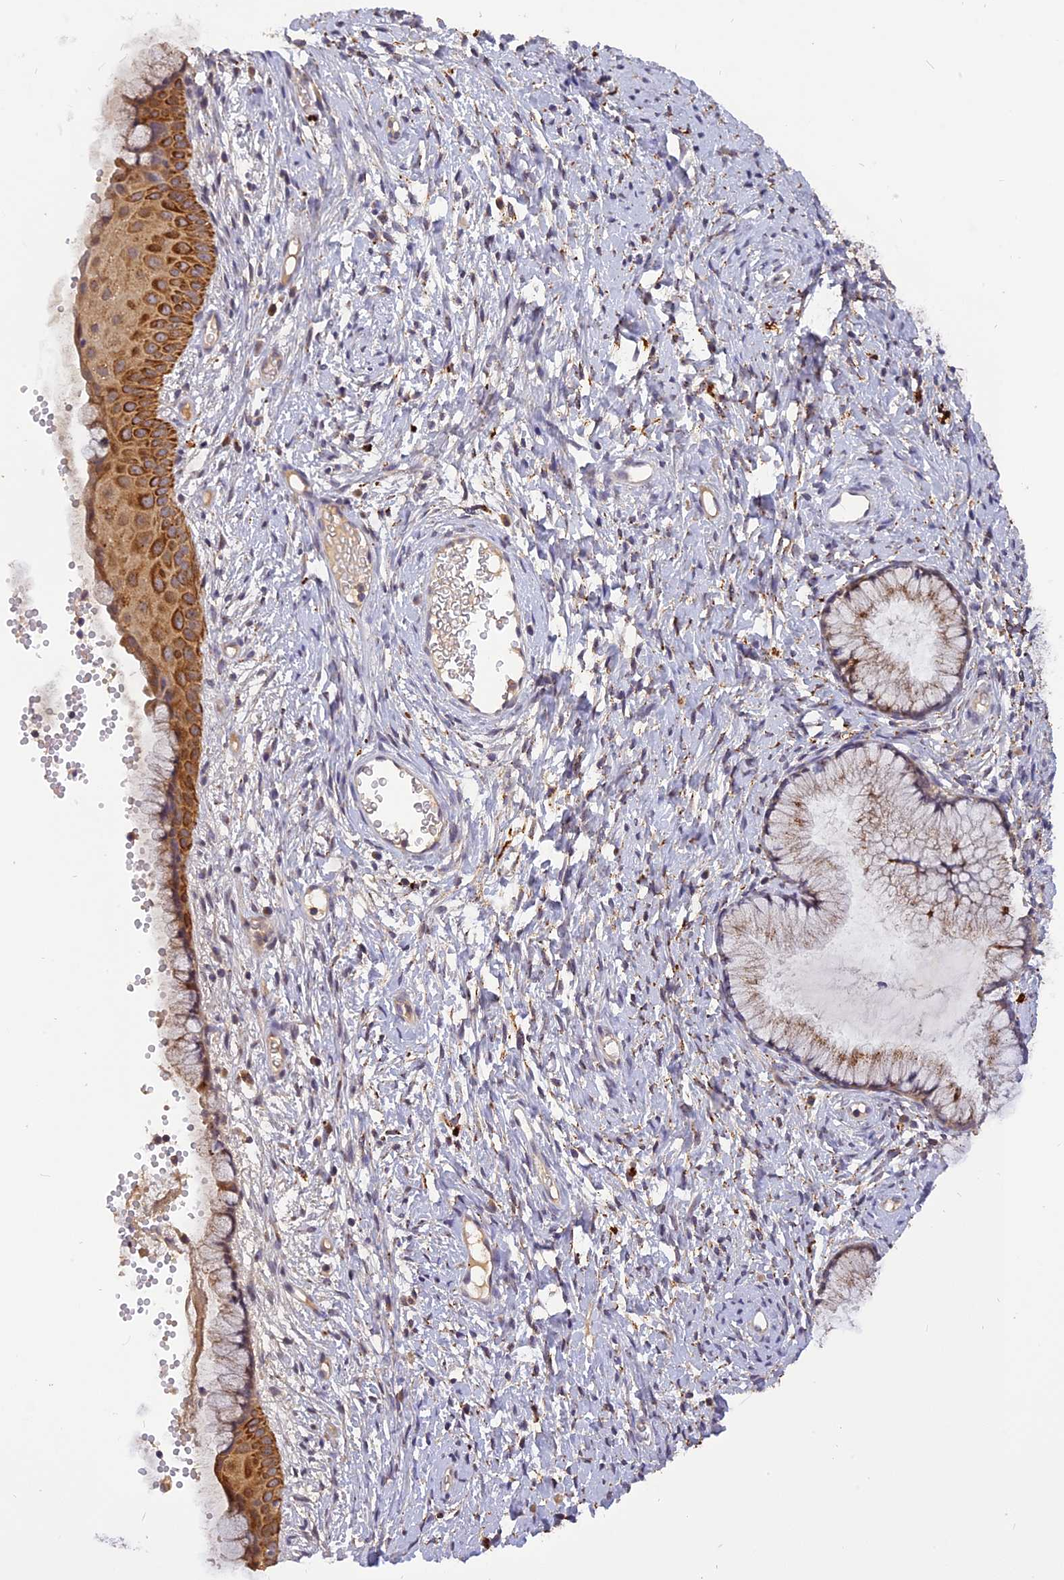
{"staining": {"intensity": "weak", "quantity": "25%-75%", "location": "cytoplasmic/membranous"}, "tissue": "cervix", "cell_type": "Glandular cells", "image_type": "normal", "snomed": [{"axis": "morphology", "description": "Normal tissue, NOS"}, {"axis": "topography", "description": "Cervix"}], "caption": "This histopathology image exhibits immunohistochemistry staining of benign cervix, with low weak cytoplasmic/membranous staining in about 25%-75% of glandular cells.", "gene": "FNIP2", "patient": {"sex": "female", "age": 42}}